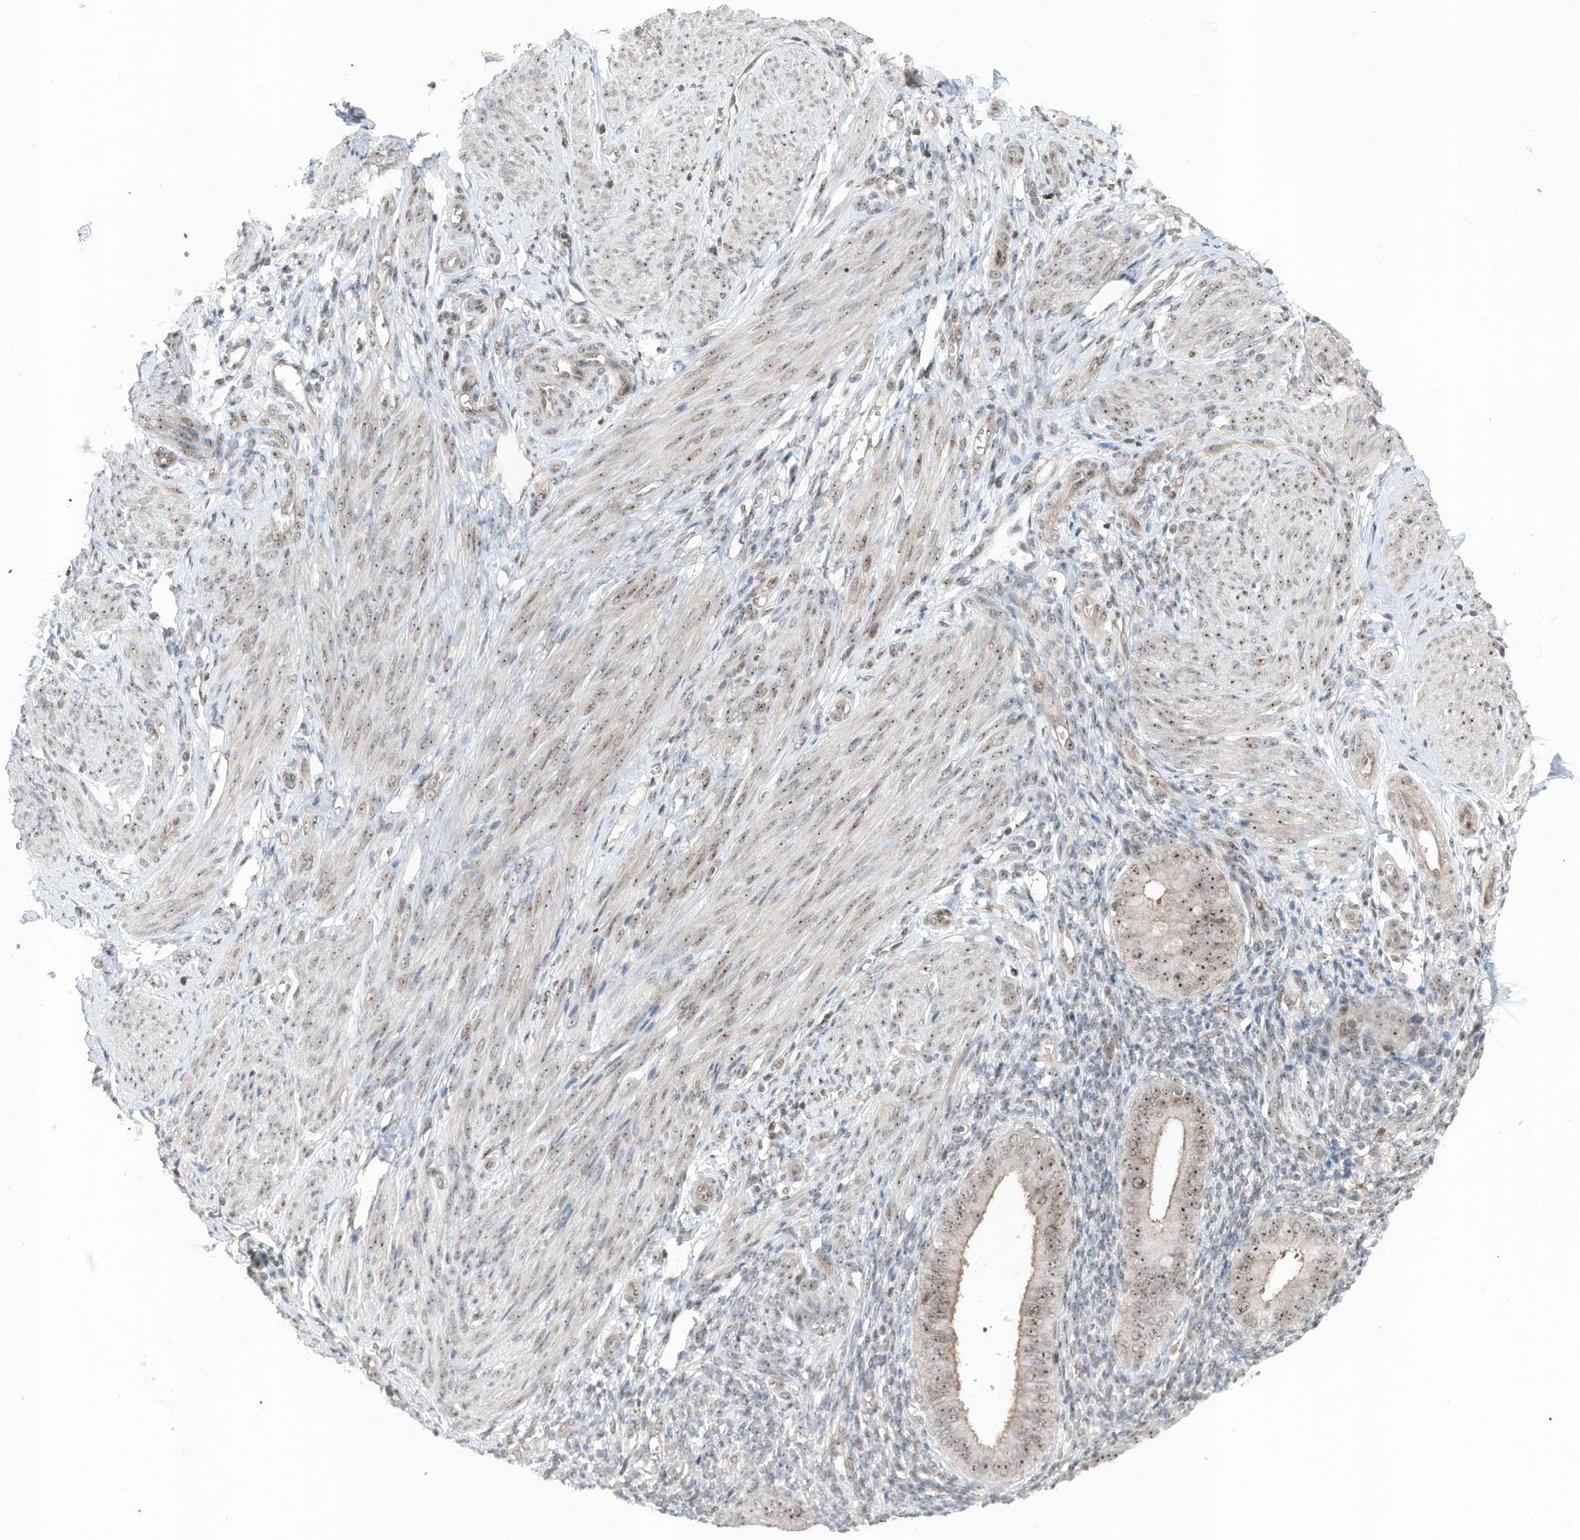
{"staining": {"intensity": "moderate", "quantity": "<25%", "location": "nuclear"}, "tissue": "endometrium", "cell_type": "Cells in endometrial stroma", "image_type": "normal", "snomed": [{"axis": "morphology", "description": "Normal tissue, NOS"}, {"axis": "topography", "description": "Uterus"}, {"axis": "topography", "description": "Endometrium"}], "caption": "A histopathology image of endometrium stained for a protein demonstrates moderate nuclear brown staining in cells in endometrial stroma. The staining is performed using DAB brown chromogen to label protein expression. The nuclei are counter-stained blue using hematoxylin.", "gene": "UTP3", "patient": {"sex": "female", "age": 48}}